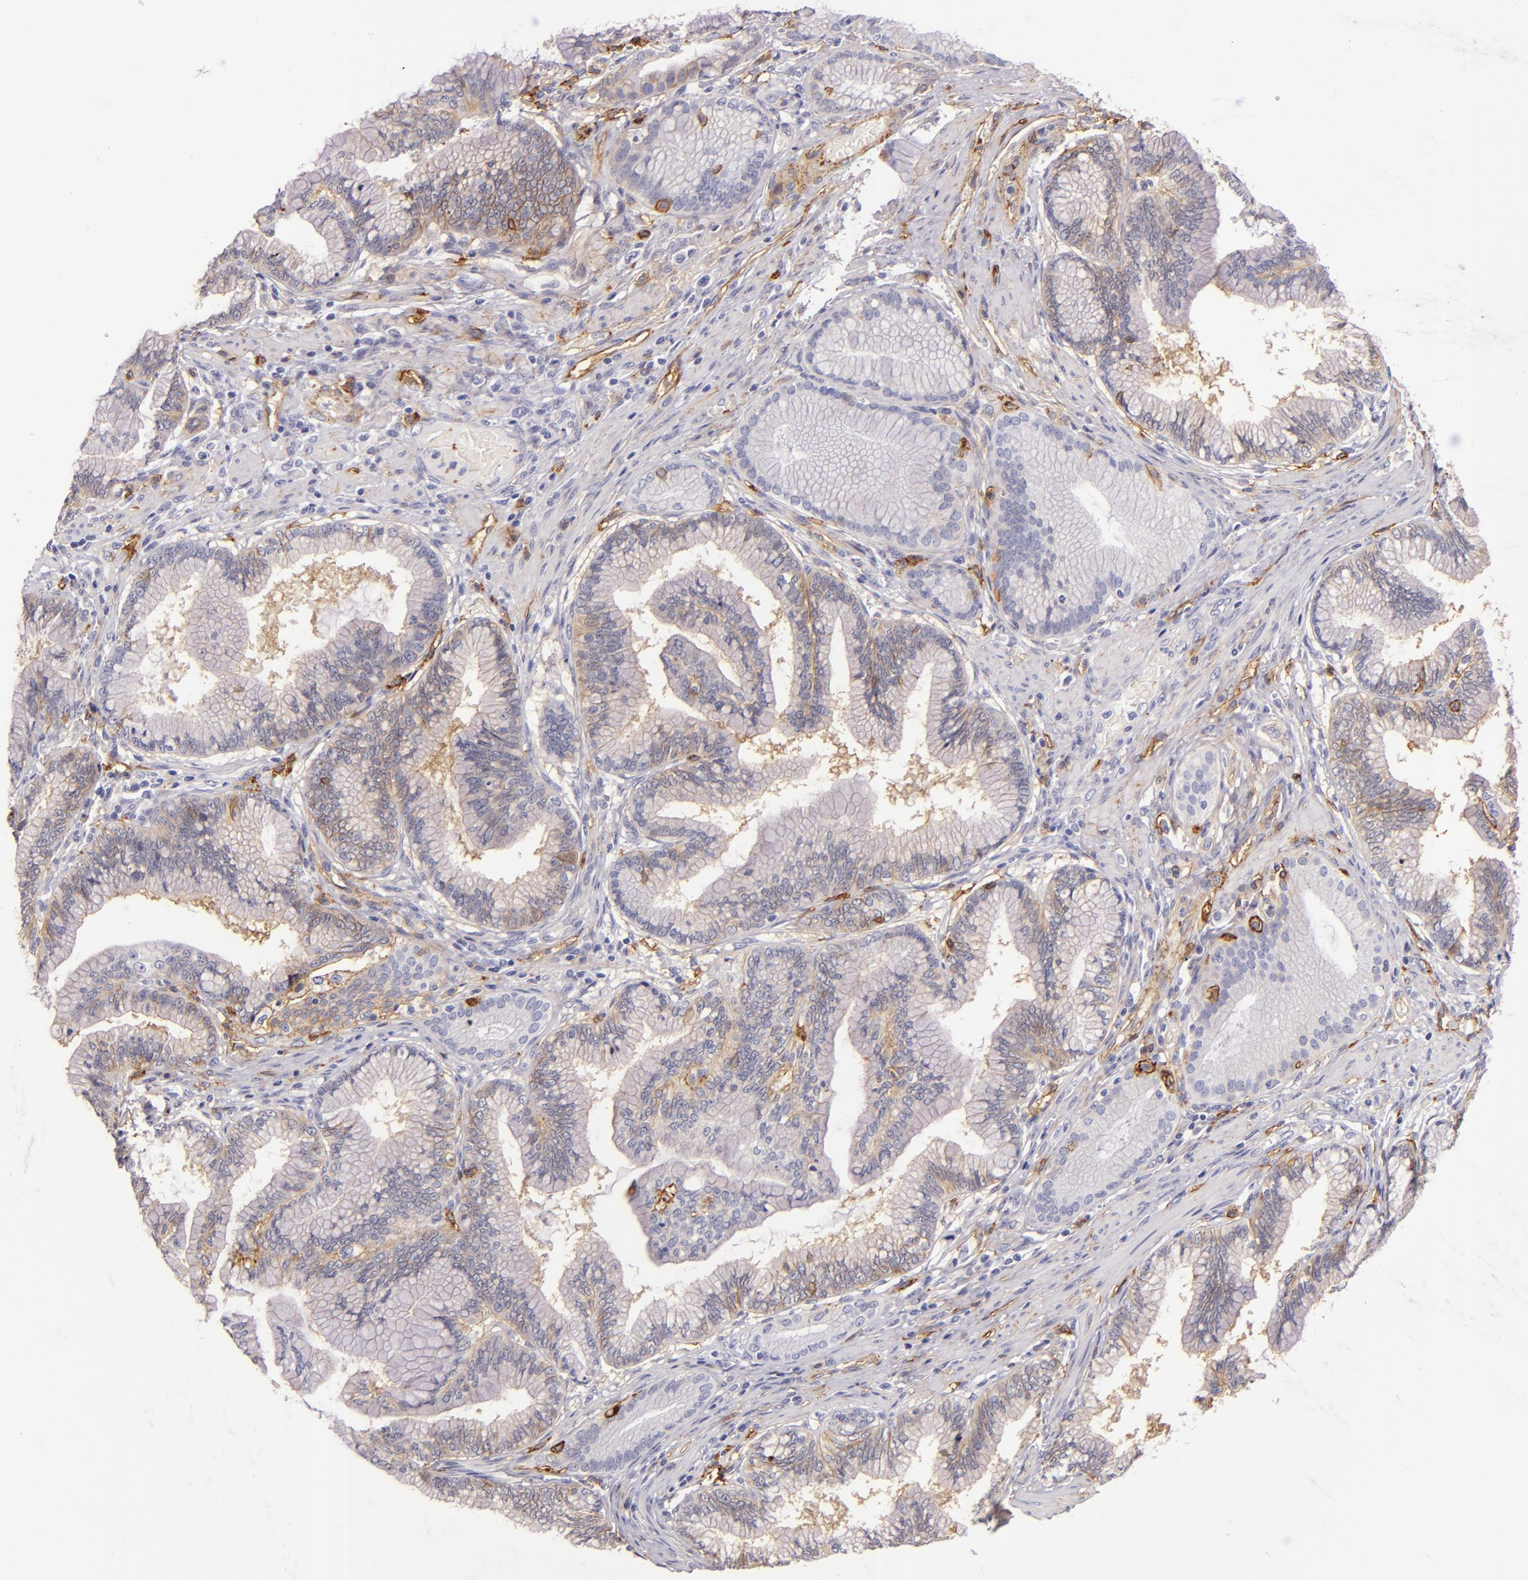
{"staining": {"intensity": "weak", "quantity": "25%-75%", "location": "cytoplasmic/membranous"}, "tissue": "pancreatic cancer", "cell_type": "Tumor cells", "image_type": "cancer", "snomed": [{"axis": "morphology", "description": "Adenocarcinoma, NOS"}, {"axis": "topography", "description": "Pancreas"}], "caption": "High-magnification brightfield microscopy of pancreatic cancer stained with DAB (3,3'-diaminobenzidine) (brown) and counterstained with hematoxylin (blue). tumor cells exhibit weak cytoplasmic/membranous staining is seen in about25%-75% of cells. The protein of interest is shown in brown color, while the nuclei are stained blue.", "gene": "CD9", "patient": {"sex": "female", "age": 64}}